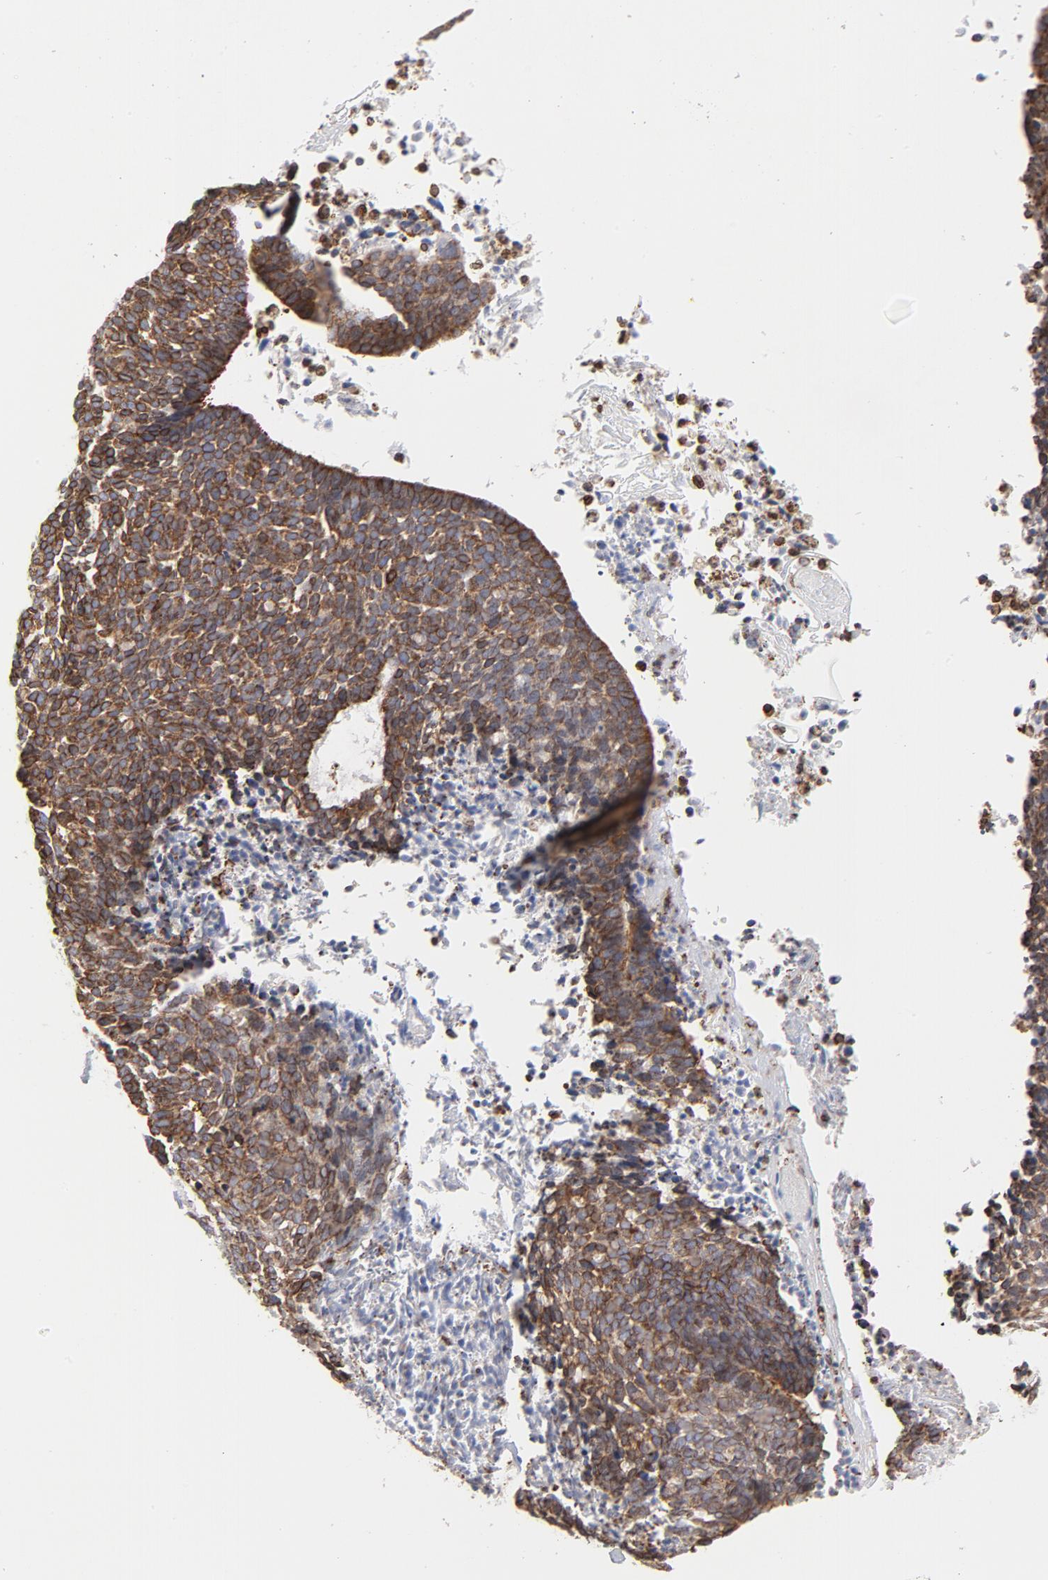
{"staining": {"intensity": "strong", "quantity": ">75%", "location": "cytoplasmic/membranous"}, "tissue": "skin cancer", "cell_type": "Tumor cells", "image_type": "cancer", "snomed": [{"axis": "morphology", "description": "Basal cell carcinoma"}, {"axis": "topography", "description": "Skin"}], "caption": "A histopathology image of human skin cancer (basal cell carcinoma) stained for a protein displays strong cytoplasmic/membranous brown staining in tumor cells. (IHC, brightfield microscopy, high magnification).", "gene": "CANX", "patient": {"sex": "female", "age": 87}}